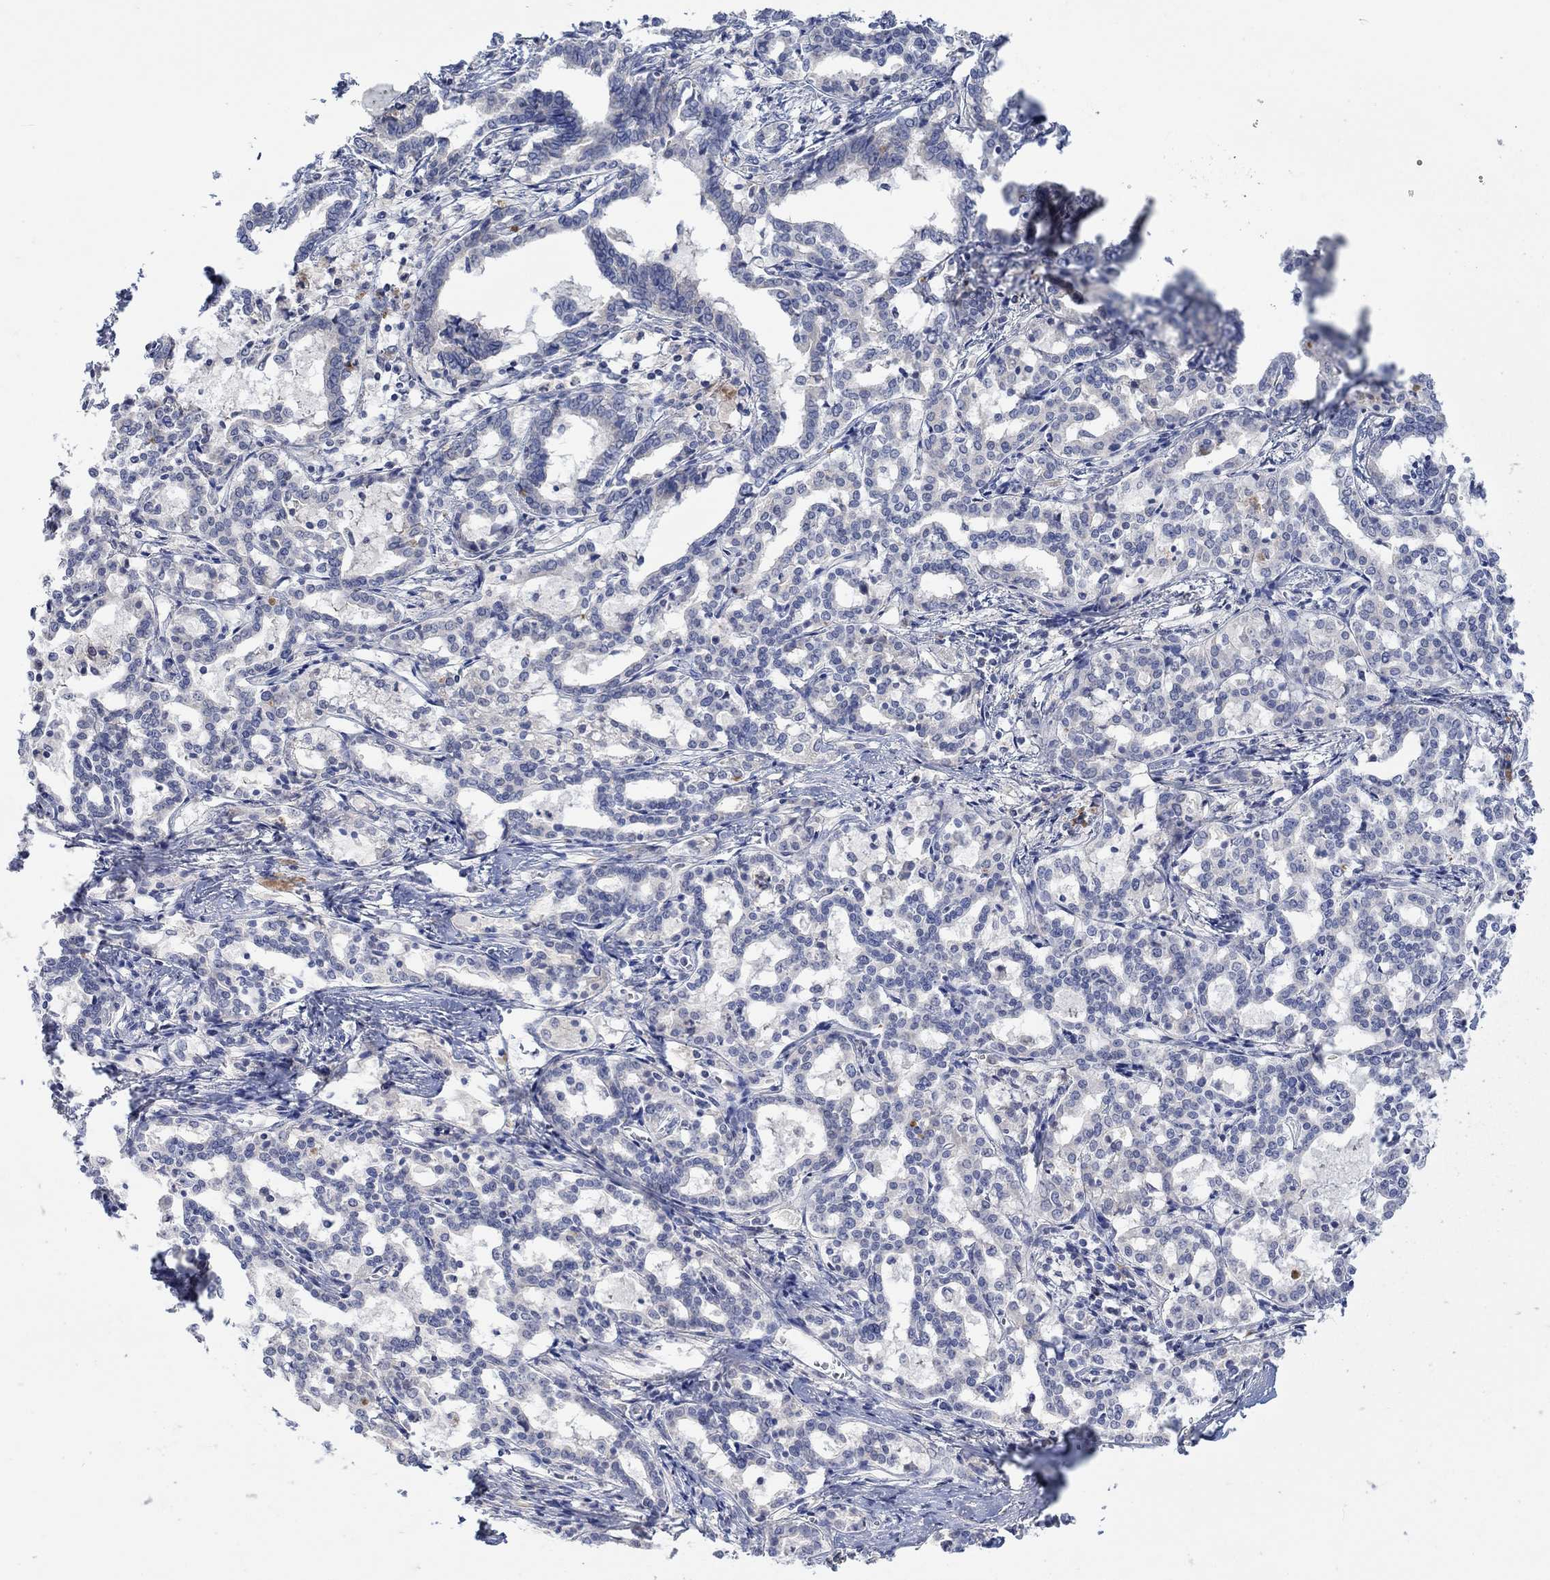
{"staining": {"intensity": "negative", "quantity": "none", "location": "none"}, "tissue": "liver cancer", "cell_type": "Tumor cells", "image_type": "cancer", "snomed": [{"axis": "morphology", "description": "Cholangiocarcinoma"}, {"axis": "topography", "description": "Liver"}], "caption": "Immunohistochemistry (IHC) of liver cancer (cholangiocarcinoma) demonstrates no staining in tumor cells.", "gene": "MSTN", "patient": {"sex": "female", "age": 47}}